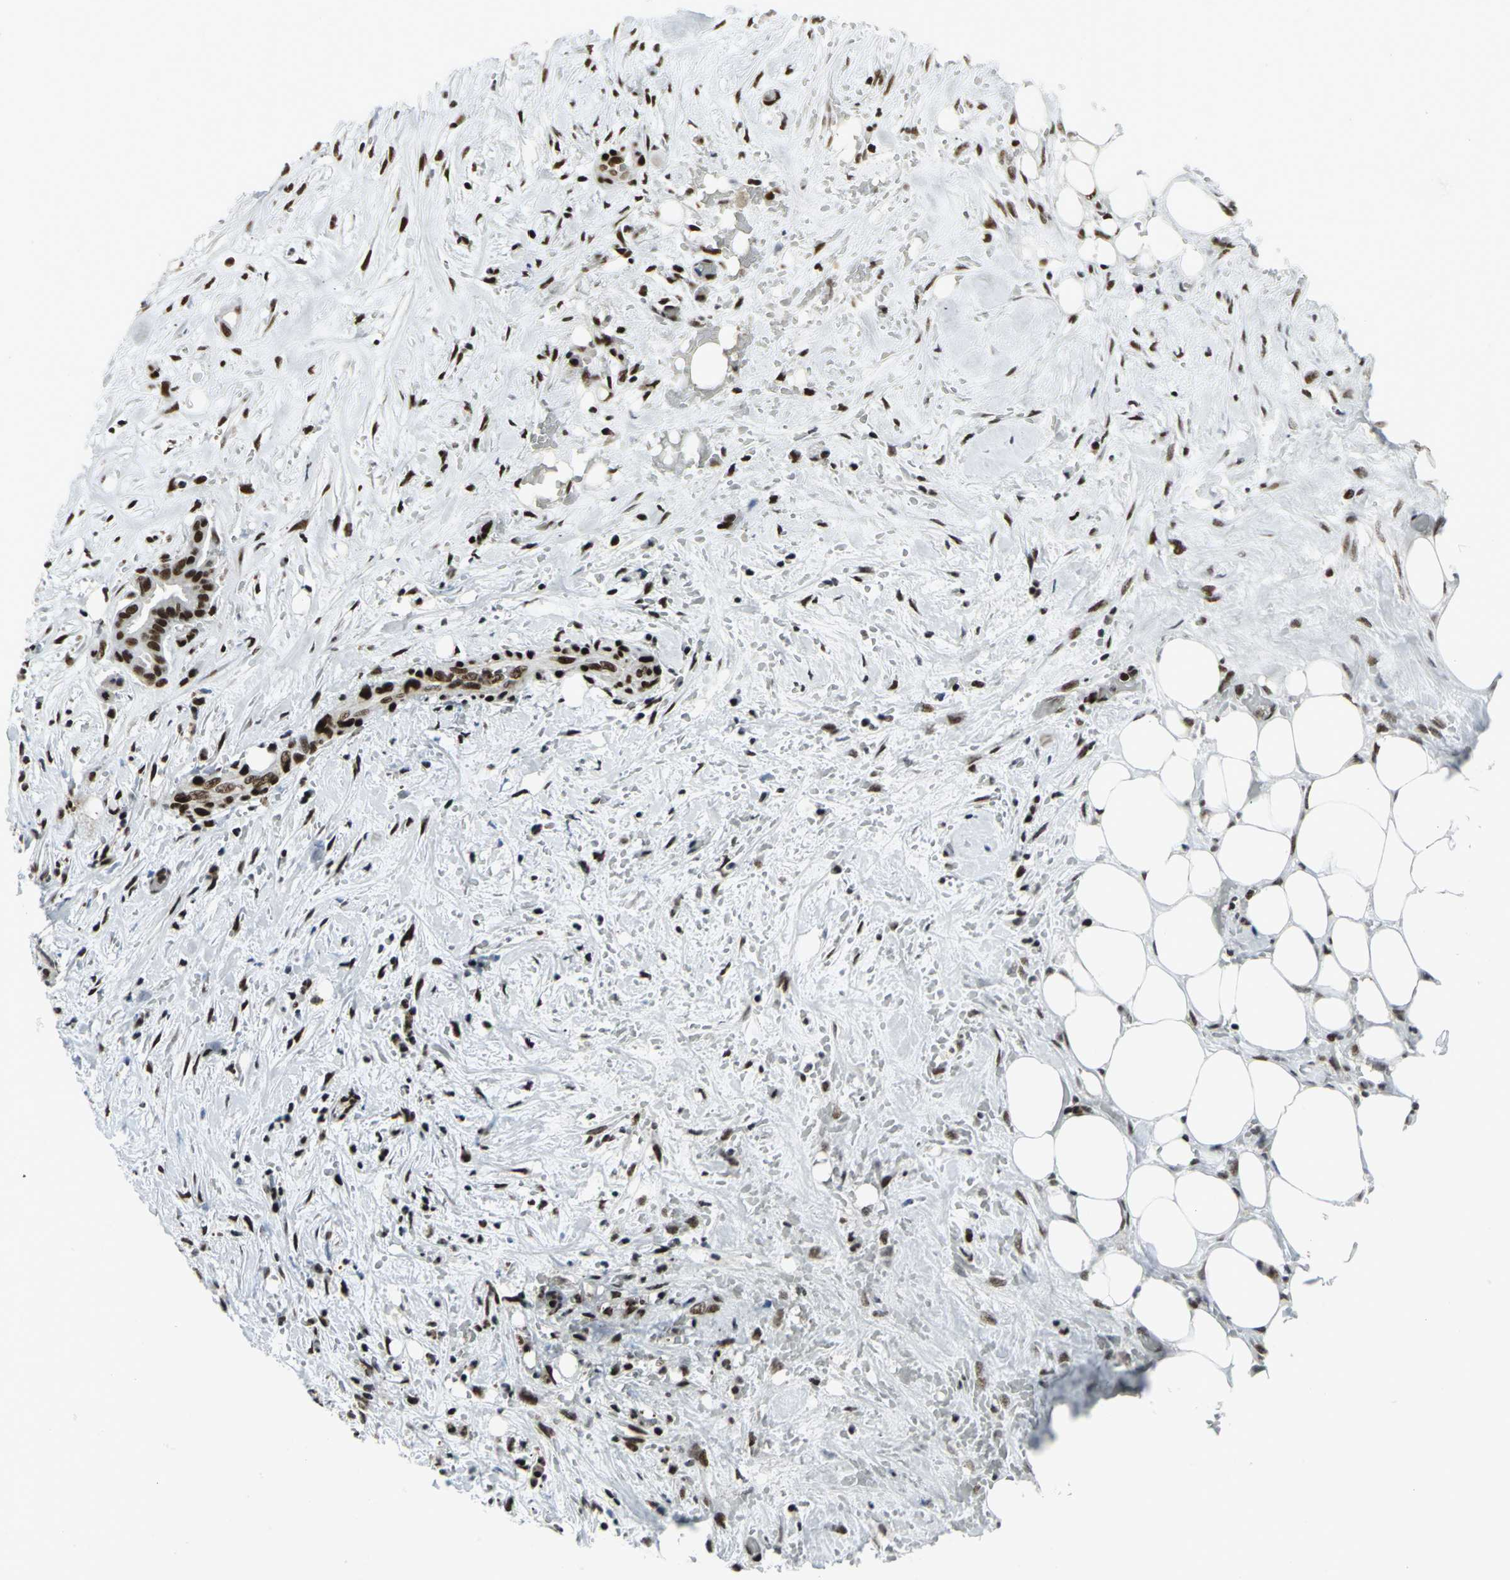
{"staining": {"intensity": "strong", "quantity": ">75%", "location": "nuclear"}, "tissue": "liver cancer", "cell_type": "Tumor cells", "image_type": "cancer", "snomed": [{"axis": "morphology", "description": "Cholangiocarcinoma"}, {"axis": "topography", "description": "Liver"}], "caption": "A histopathology image of cholangiocarcinoma (liver) stained for a protein displays strong nuclear brown staining in tumor cells.", "gene": "SMARCA4", "patient": {"sex": "female", "age": 68}}